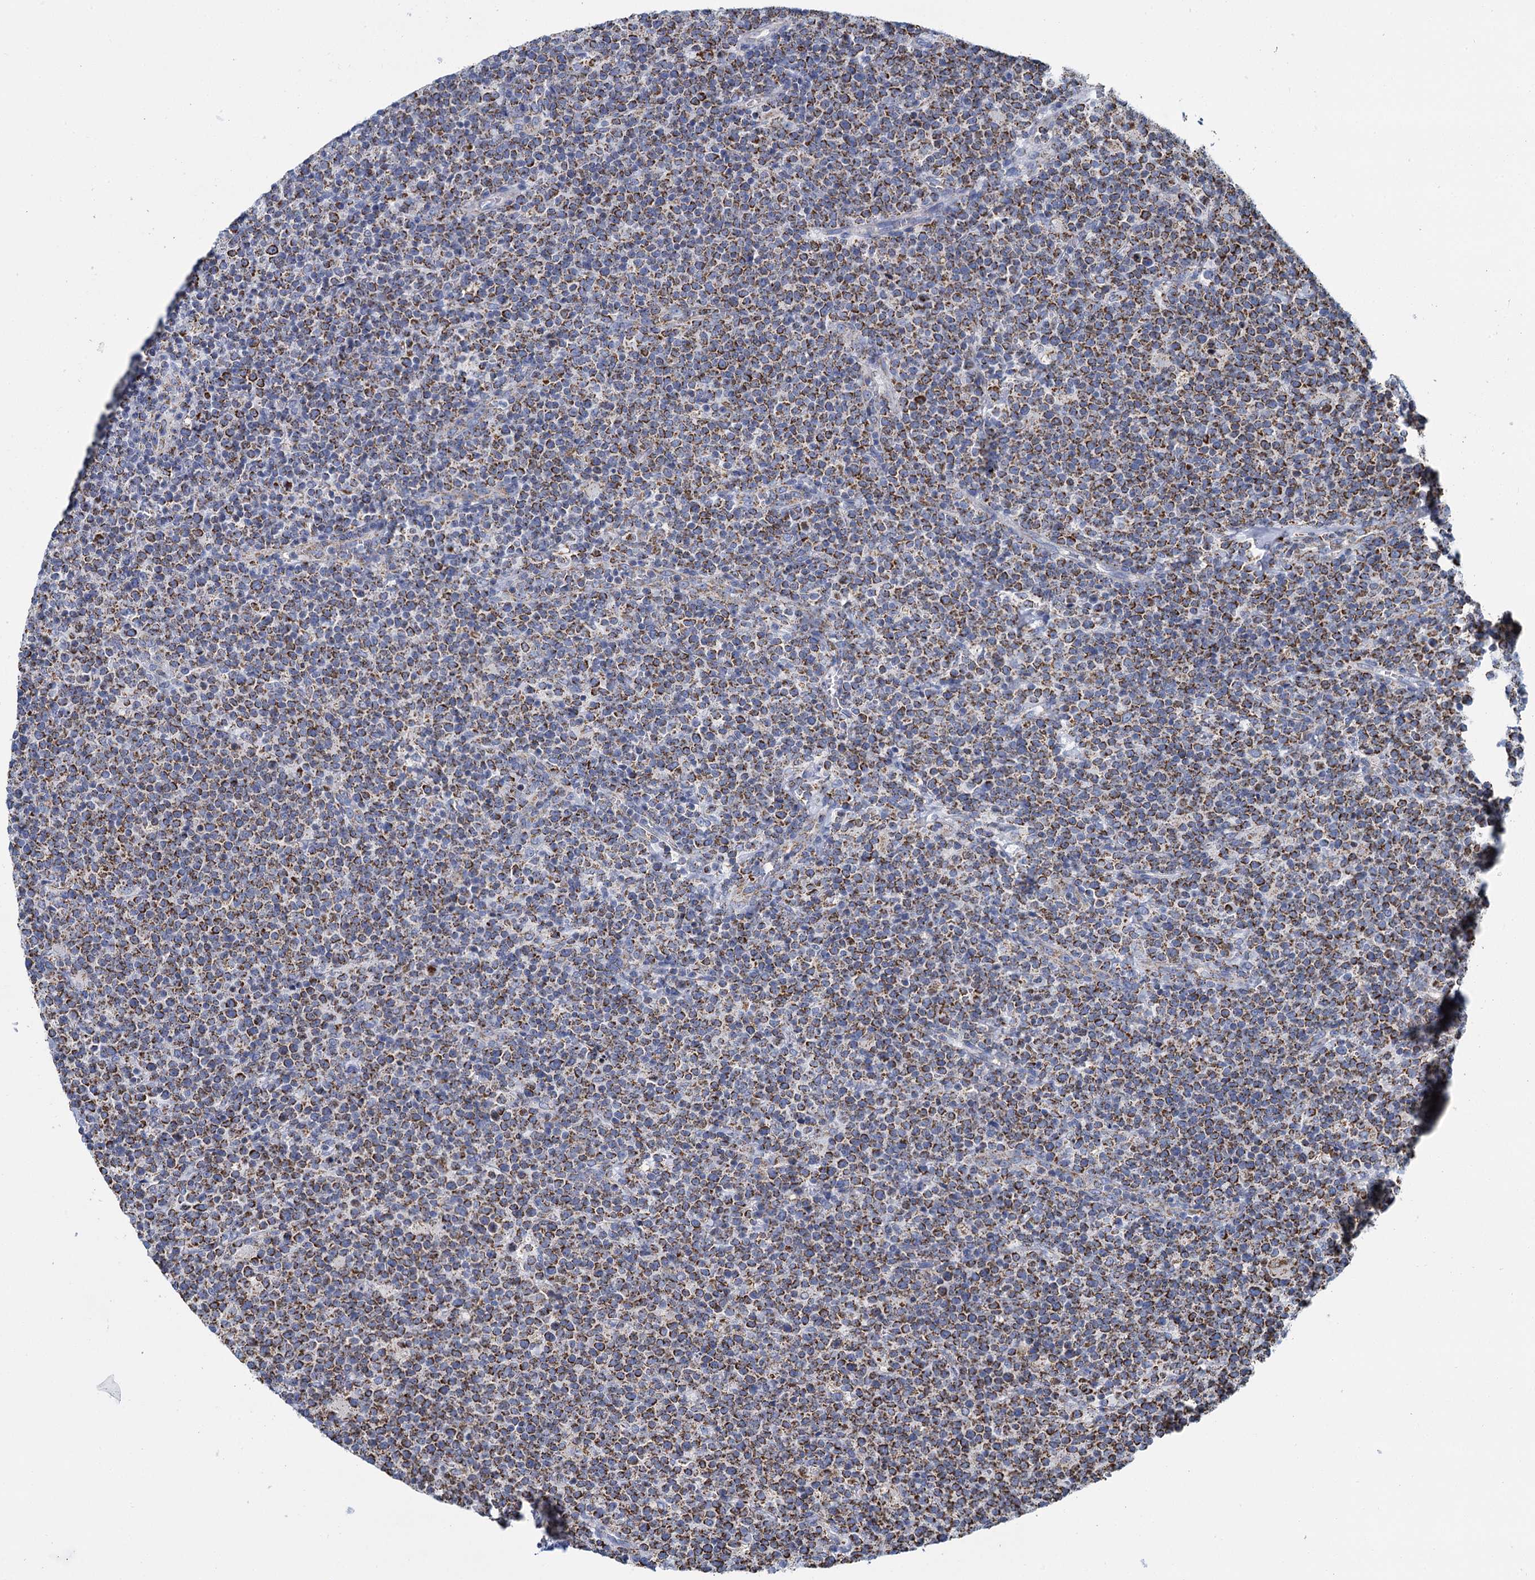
{"staining": {"intensity": "moderate", "quantity": ">75%", "location": "cytoplasmic/membranous"}, "tissue": "lymphoma", "cell_type": "Tumor cells", "image_type": "cancer", "snomed": [{"axis": "morphology", "description": "Malignant lymphoma, non-Hodgkin's type, High grade"}, {"axis": "topography", "description": "Lymph node"}], "caption": "An immunohistochemistry (IHC) micrograph of neoplastic tissue is shown. Protein staining in brown highlights moderate cytoplasmic/membranous positivity in lymphoma within tumor cells.", "gene": "CCP110", "patient": {"sex": "male", "age": 61}}